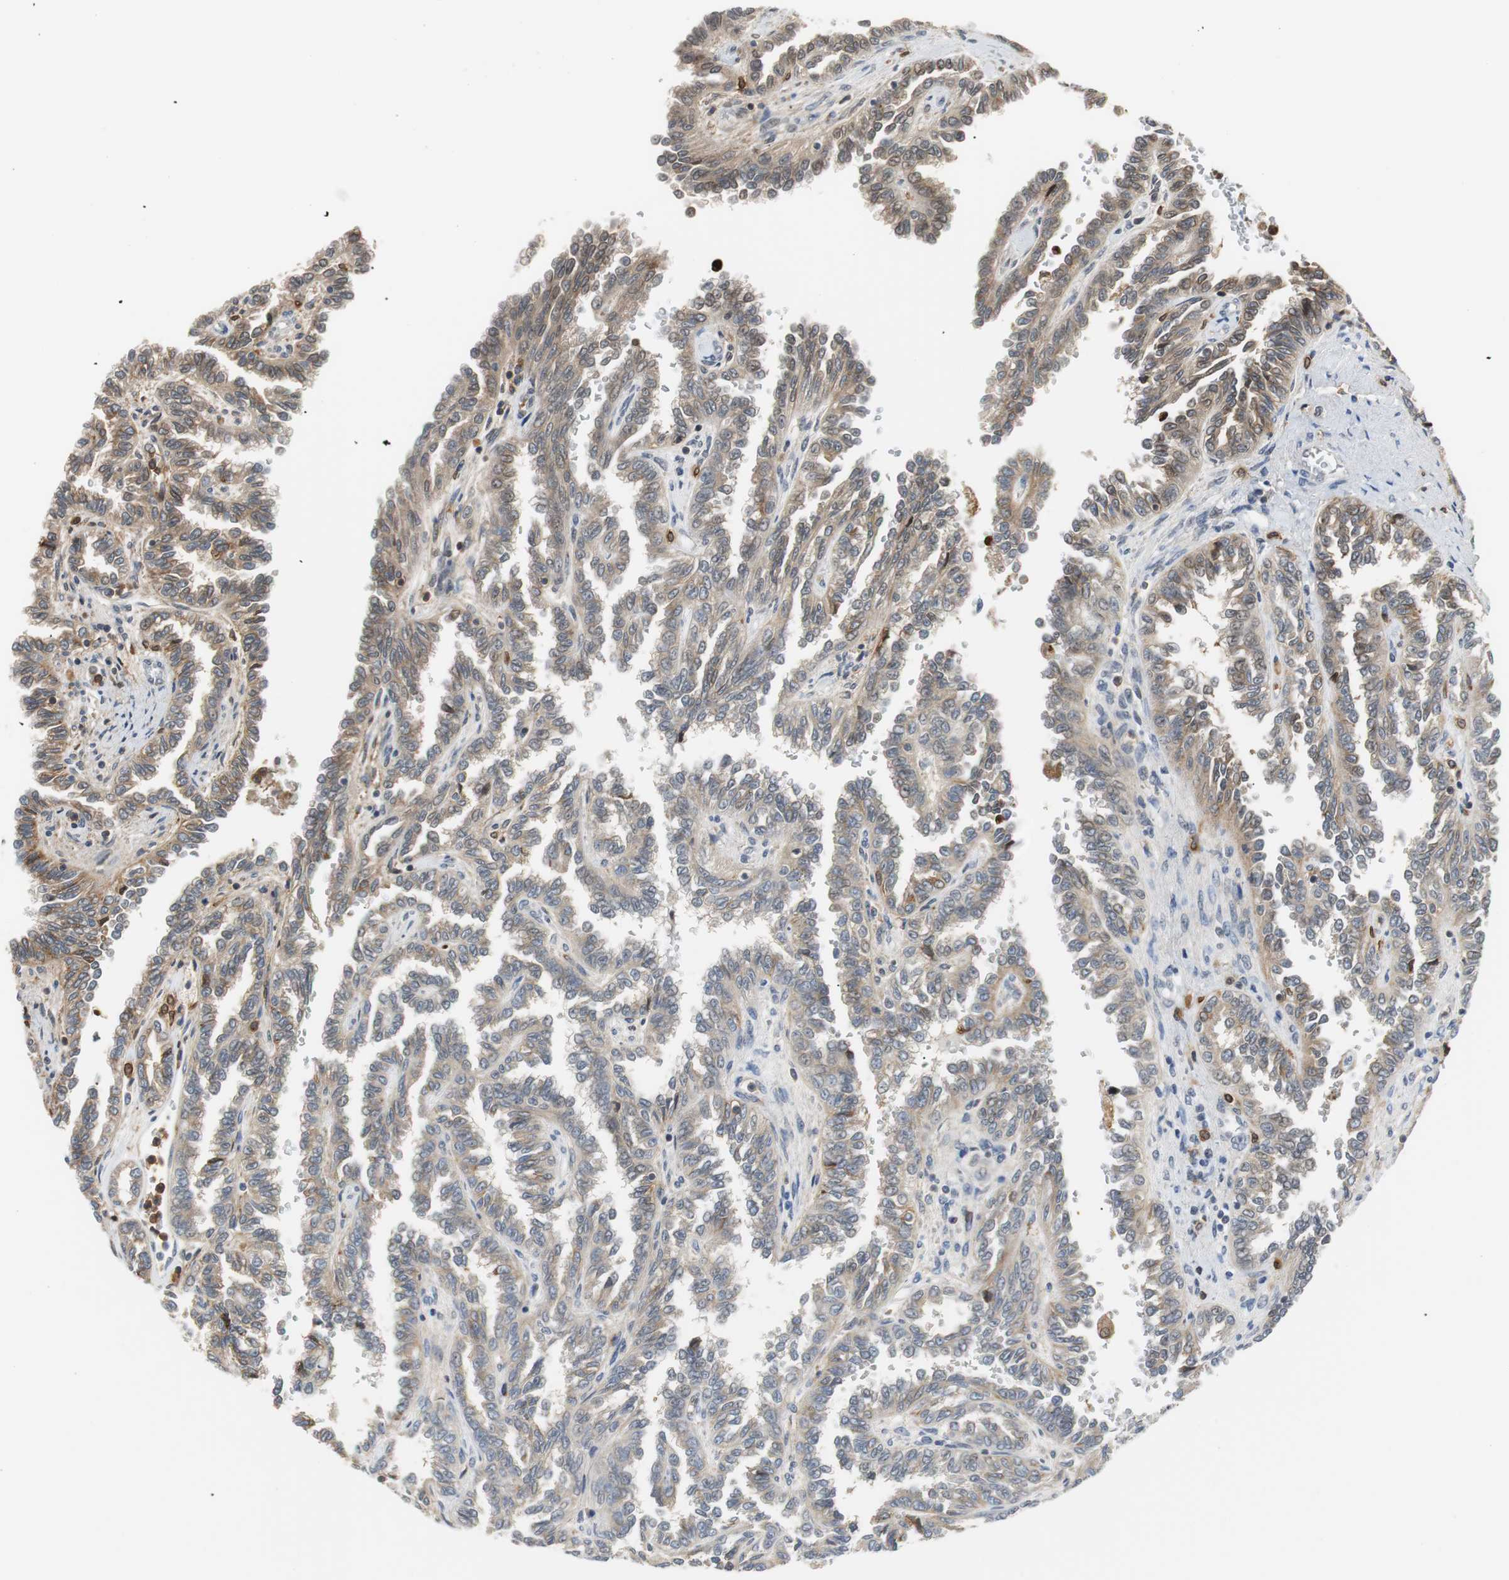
{"staining": {"intensity": "moderate", "quantity": ">75%", "location": "cytoplasmic/membranous"}, "tissue": "renal cancer", "cell_type": "Tumor cells", "image_type": "cancer", "snomed": [{"axis": "morphology", "description": "Inflammation, NOS"}, {"axis": "morphology", "description": "Adenocarcinoma, NOS"}, {"axis": "topography", "description": "Kidney"}], "caption": "Immunohistochemistry (IHC) (DAB (3,3'-diaminobenzidine)) staining of renal cancer (adenocarcinoma) reveals moderate cytoplasmic/membranous protein staining in about >75% of tumor cells.", "gene": "SIRT1", "patient": {"sex": "male", "age": 68}}